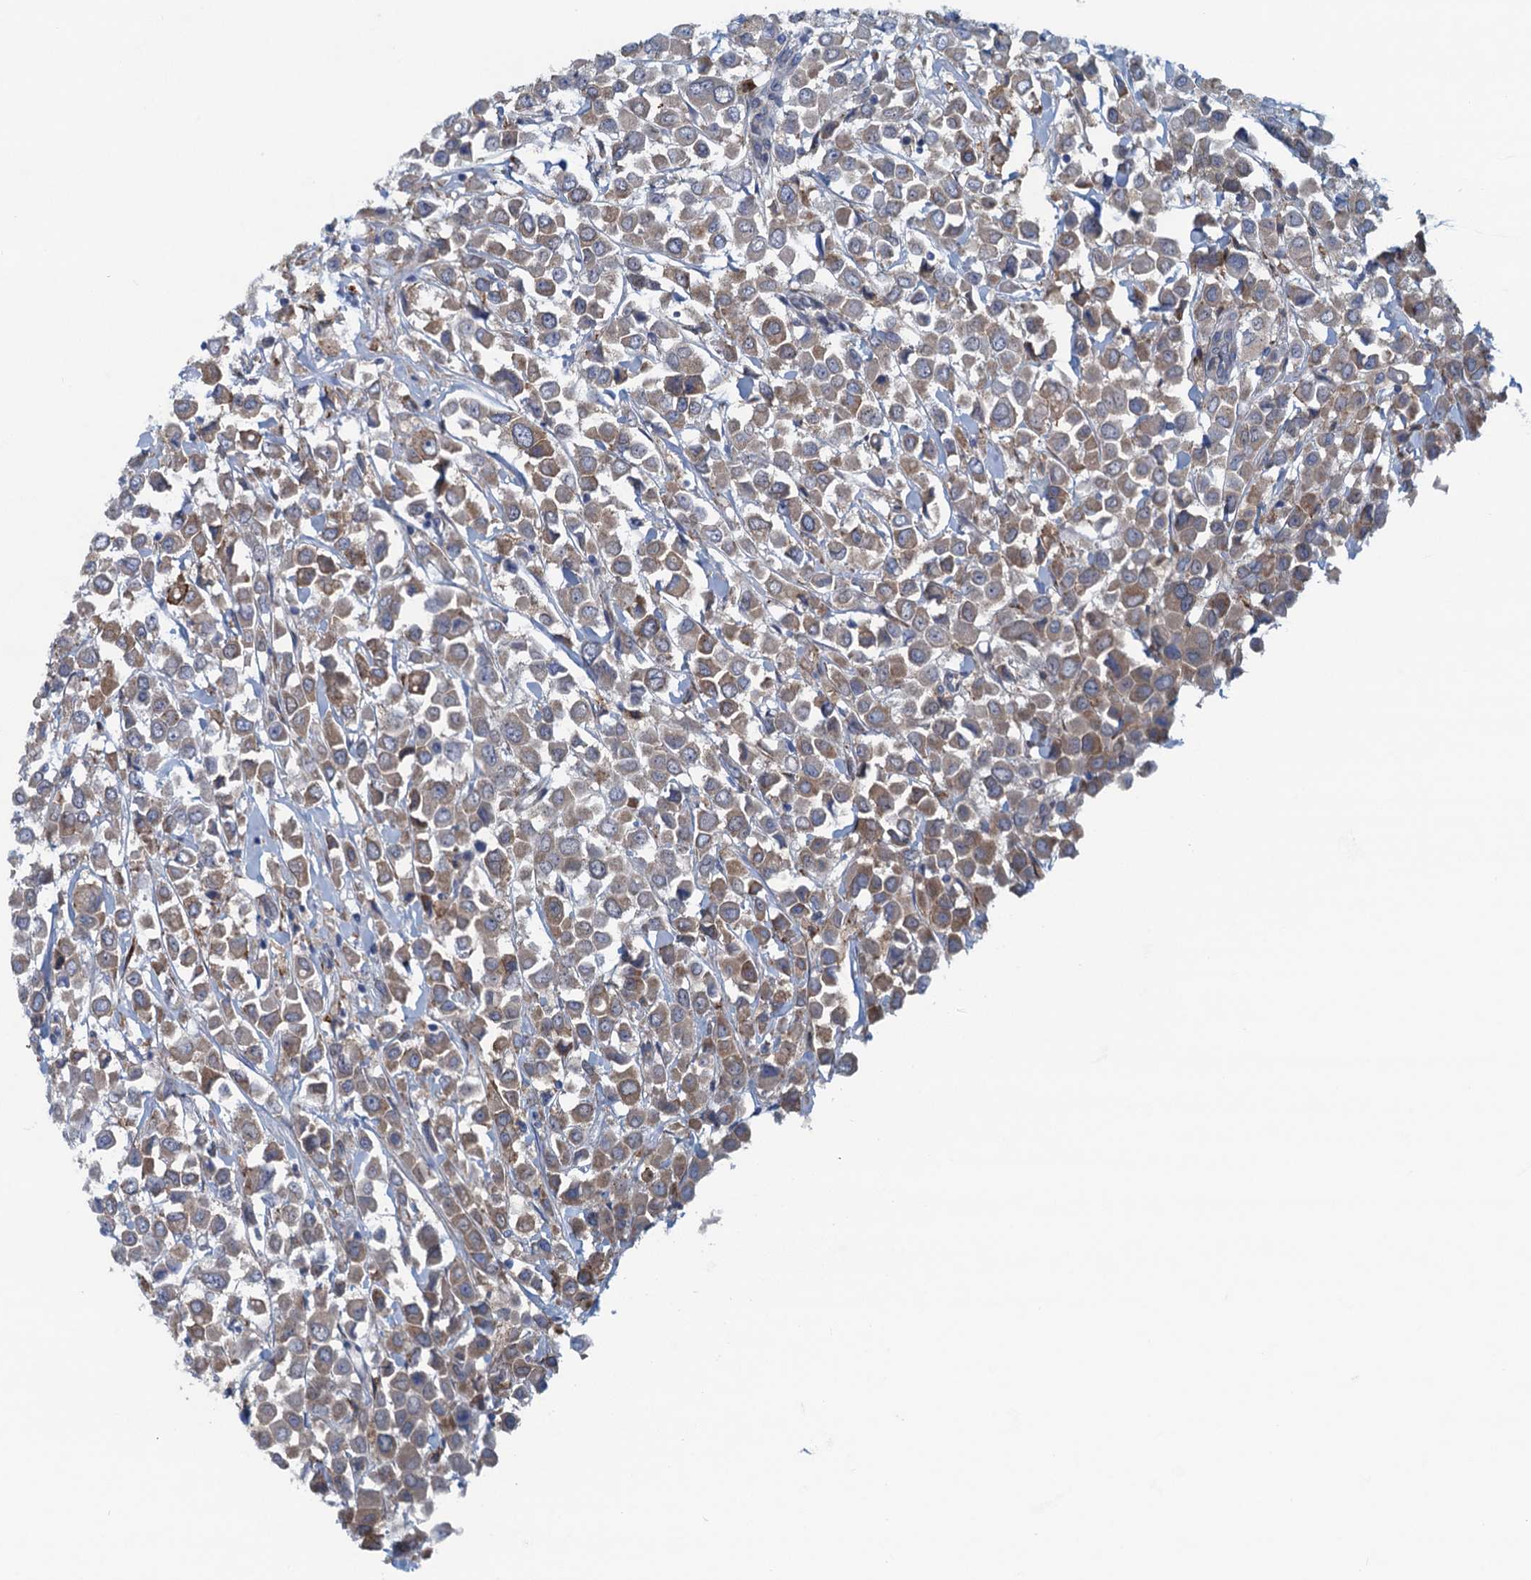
{"staining": {"intensity": "moderate", "quantity": ">75%", "location": "cytoplasmic/membranous"}, "tissue": "breast cancer", "cell_type": "Tumor cells", "image_type": "cancer", "snomed": [{"axis": "morphology", "description": "Duct carcinoma"}, {"axis": "topography", "description": "Breast"}], "caption": "Protein expression by immunohistochemistry (IHC) reveals moderate cytoplasmic/membranous positivity in about >75% of tumor cells in invasive ductal carcinoma (breast).", "gene": "MYDGF", "patient": {"sex": "female", "age": 61}}